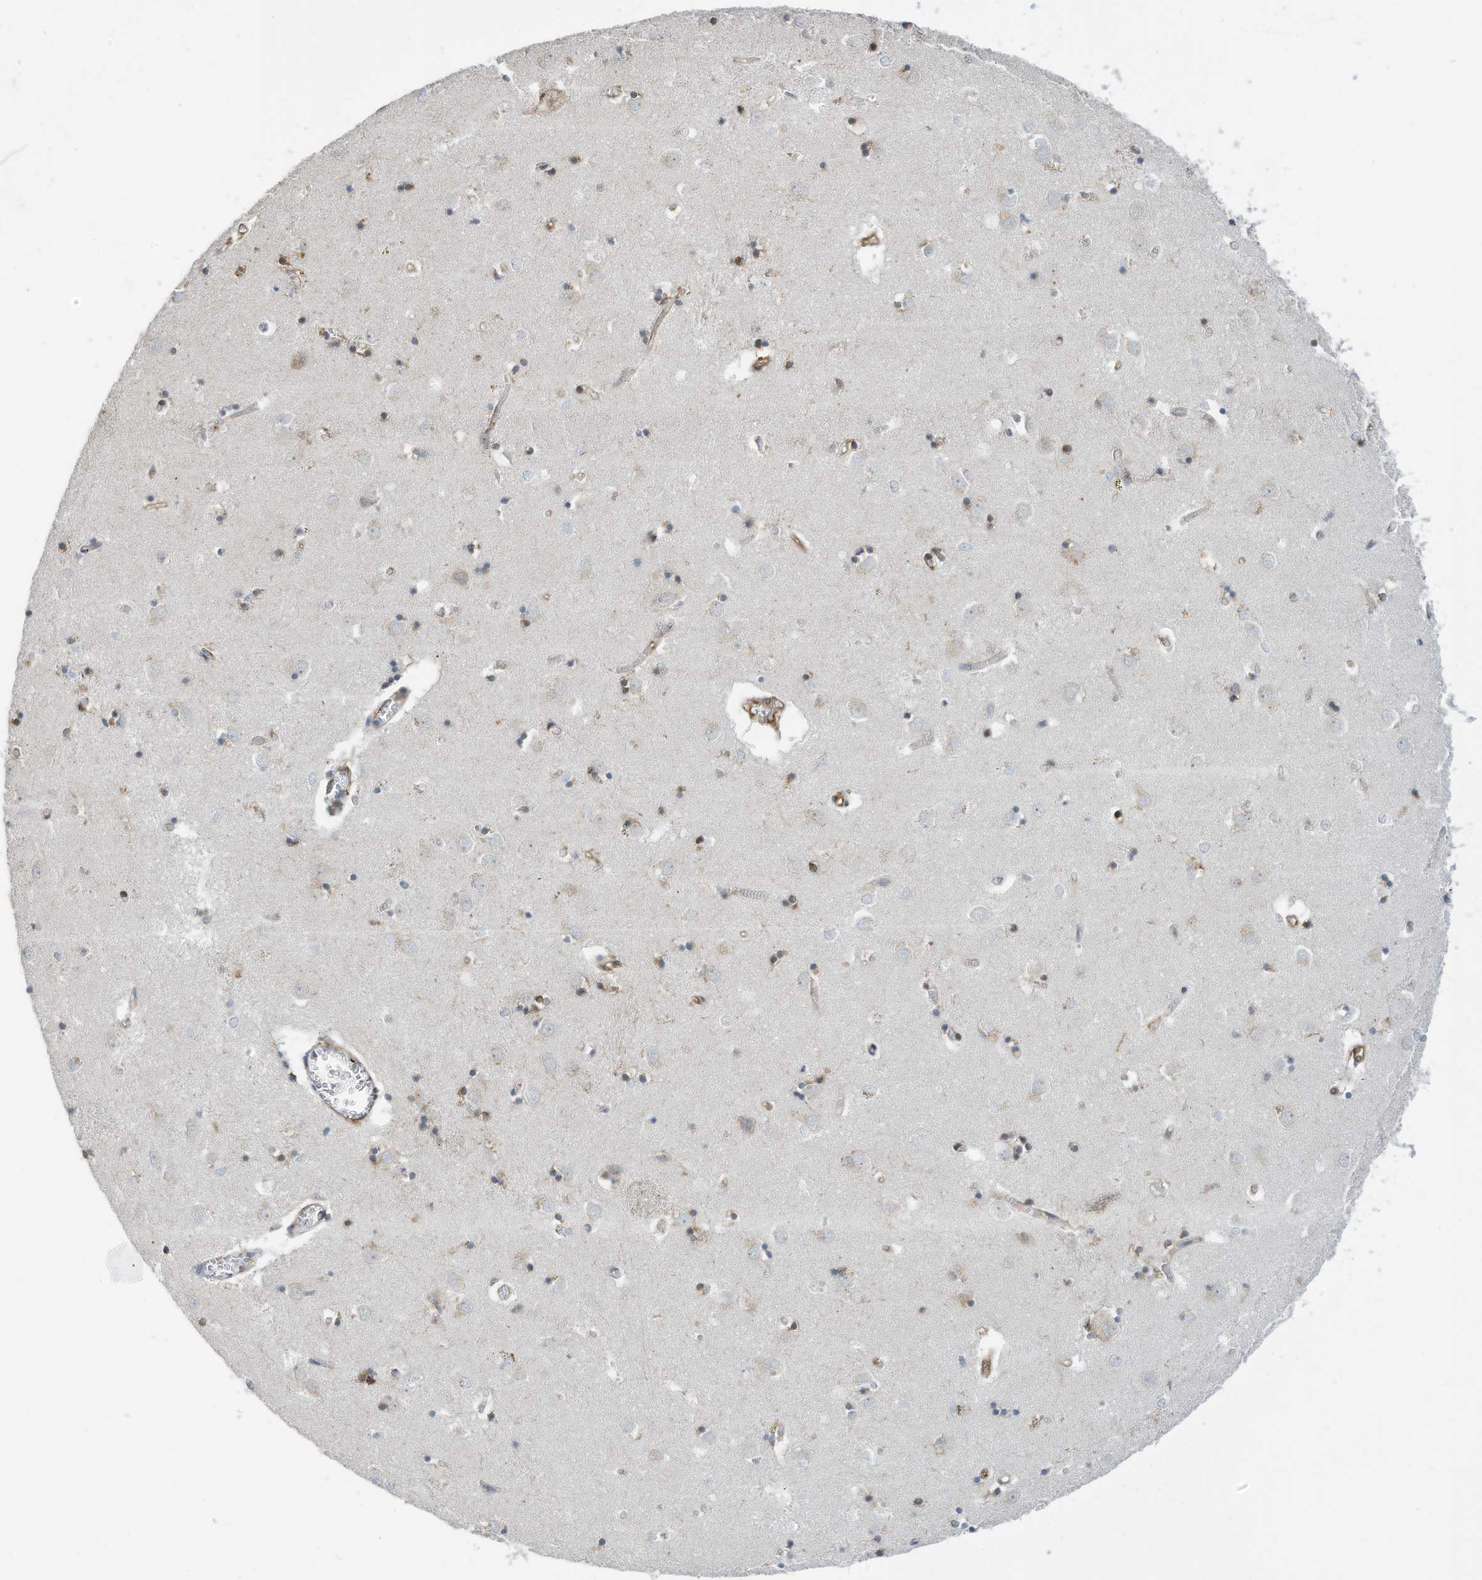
{"staining": {"intensity": "moderate", "quantity": "<25%", "location": "cytoplasmic/membranous"}, "tissue": "caudate", "cell_type": "Glial cells", "image_type": "normal", "snomed": [{"axis": "morphology", "description": "Normal tissue, NOS"}, {"axis": "topography", "description": "Lateral ventricle wall"}], "caption": "The photomicrograph exhibits immunohistochemical staining of normal caudate. There is moderate cytoplasmic/membranous positivity is seen in approximately <25% of glial cells.", "gene": "ZBTB45", "patient": {"sex": "male", "age": 70}}